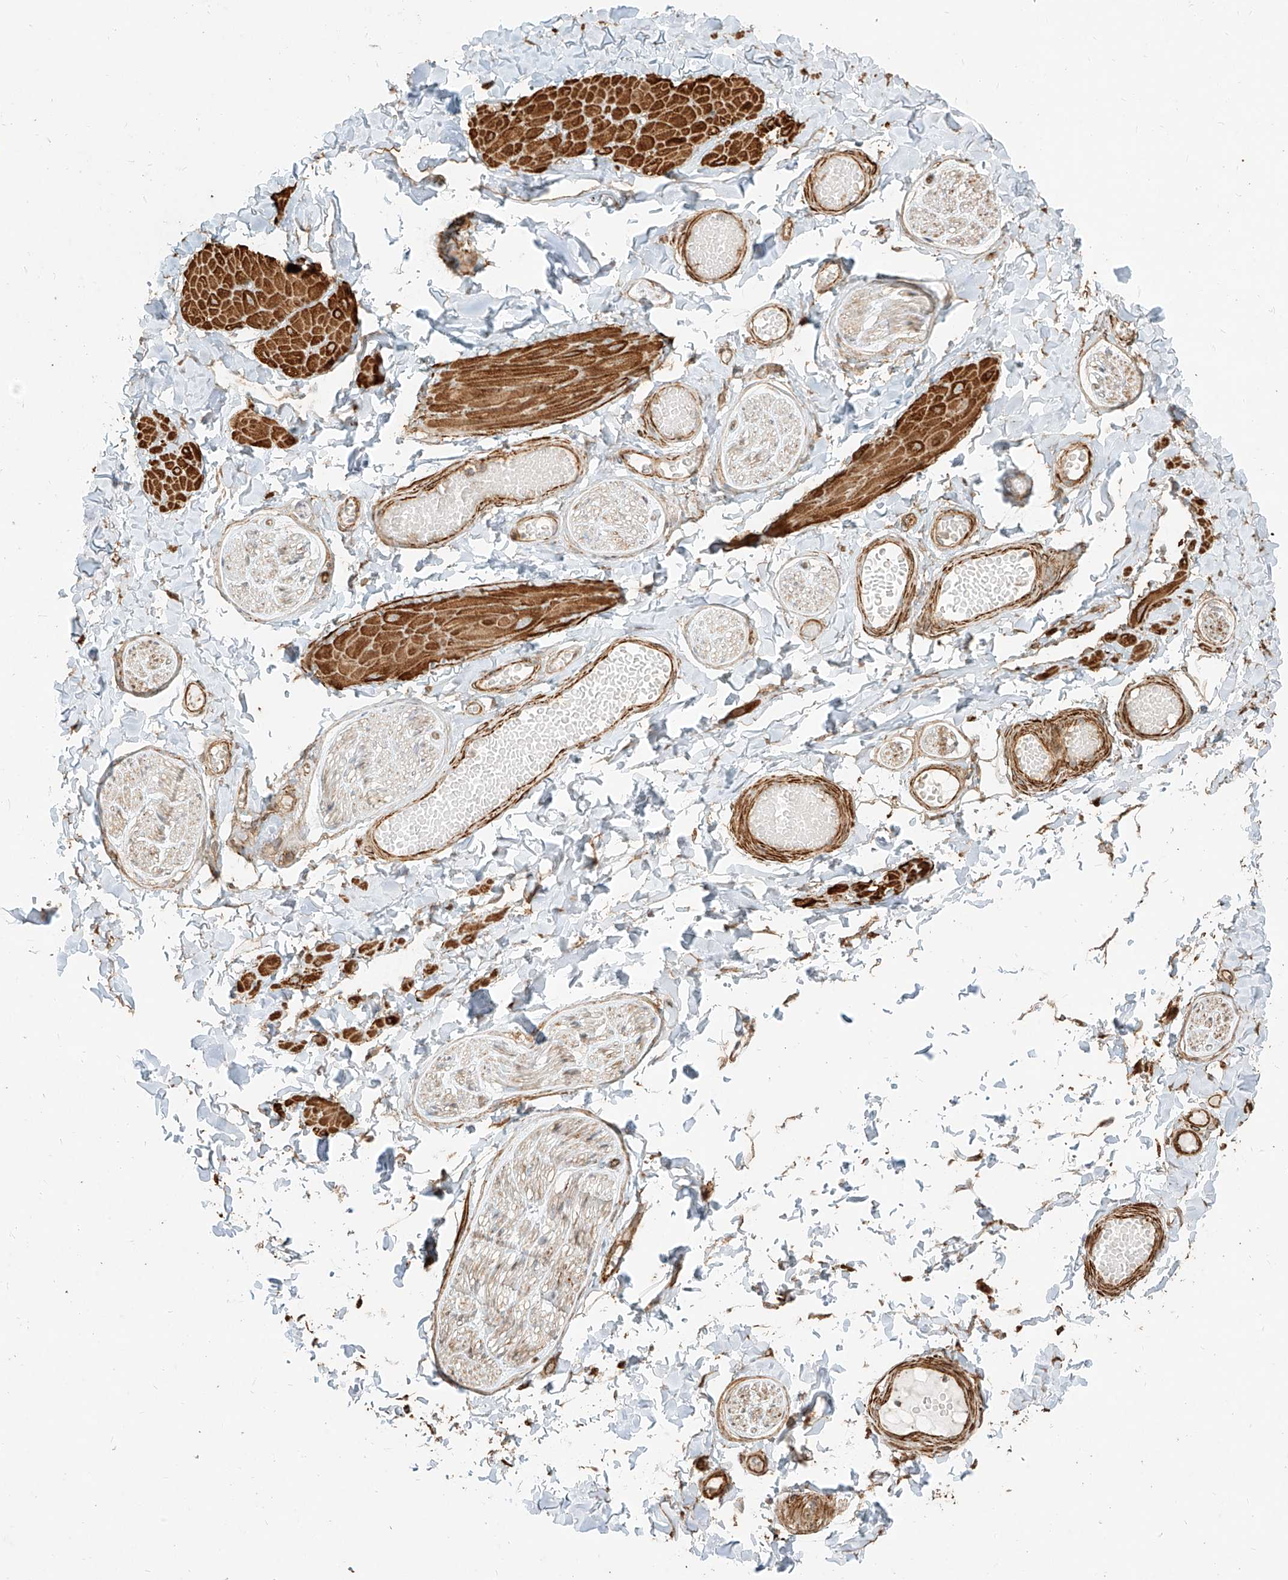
{"staining": {"intensity": "strong", "quantity": ">75%", "location": "cytoplasmic/membranous"}, "tissue": "adipose tissue", "cell_type": "Adipocytes", "image_type": "normal", "snomed": [{"axis": "morphology", "description": "Normal tissue, NOS"}, {"axis": "topography", "description": "Adipose tissue"}, {"axis": "topography", "description": "Vascular tissue"}, {"axis": "topography", "description": "Peripheral nerve tissue"}], "caption": "The immunohistochemical stain labels strong cytoplasmic/membranous staining in adipocytes of normal adipose tissue. (Brightfield microscopy of DAB IHC at high magnification).", "gene": "MTX2", "patient": {"sex": "male", "age": 25}}